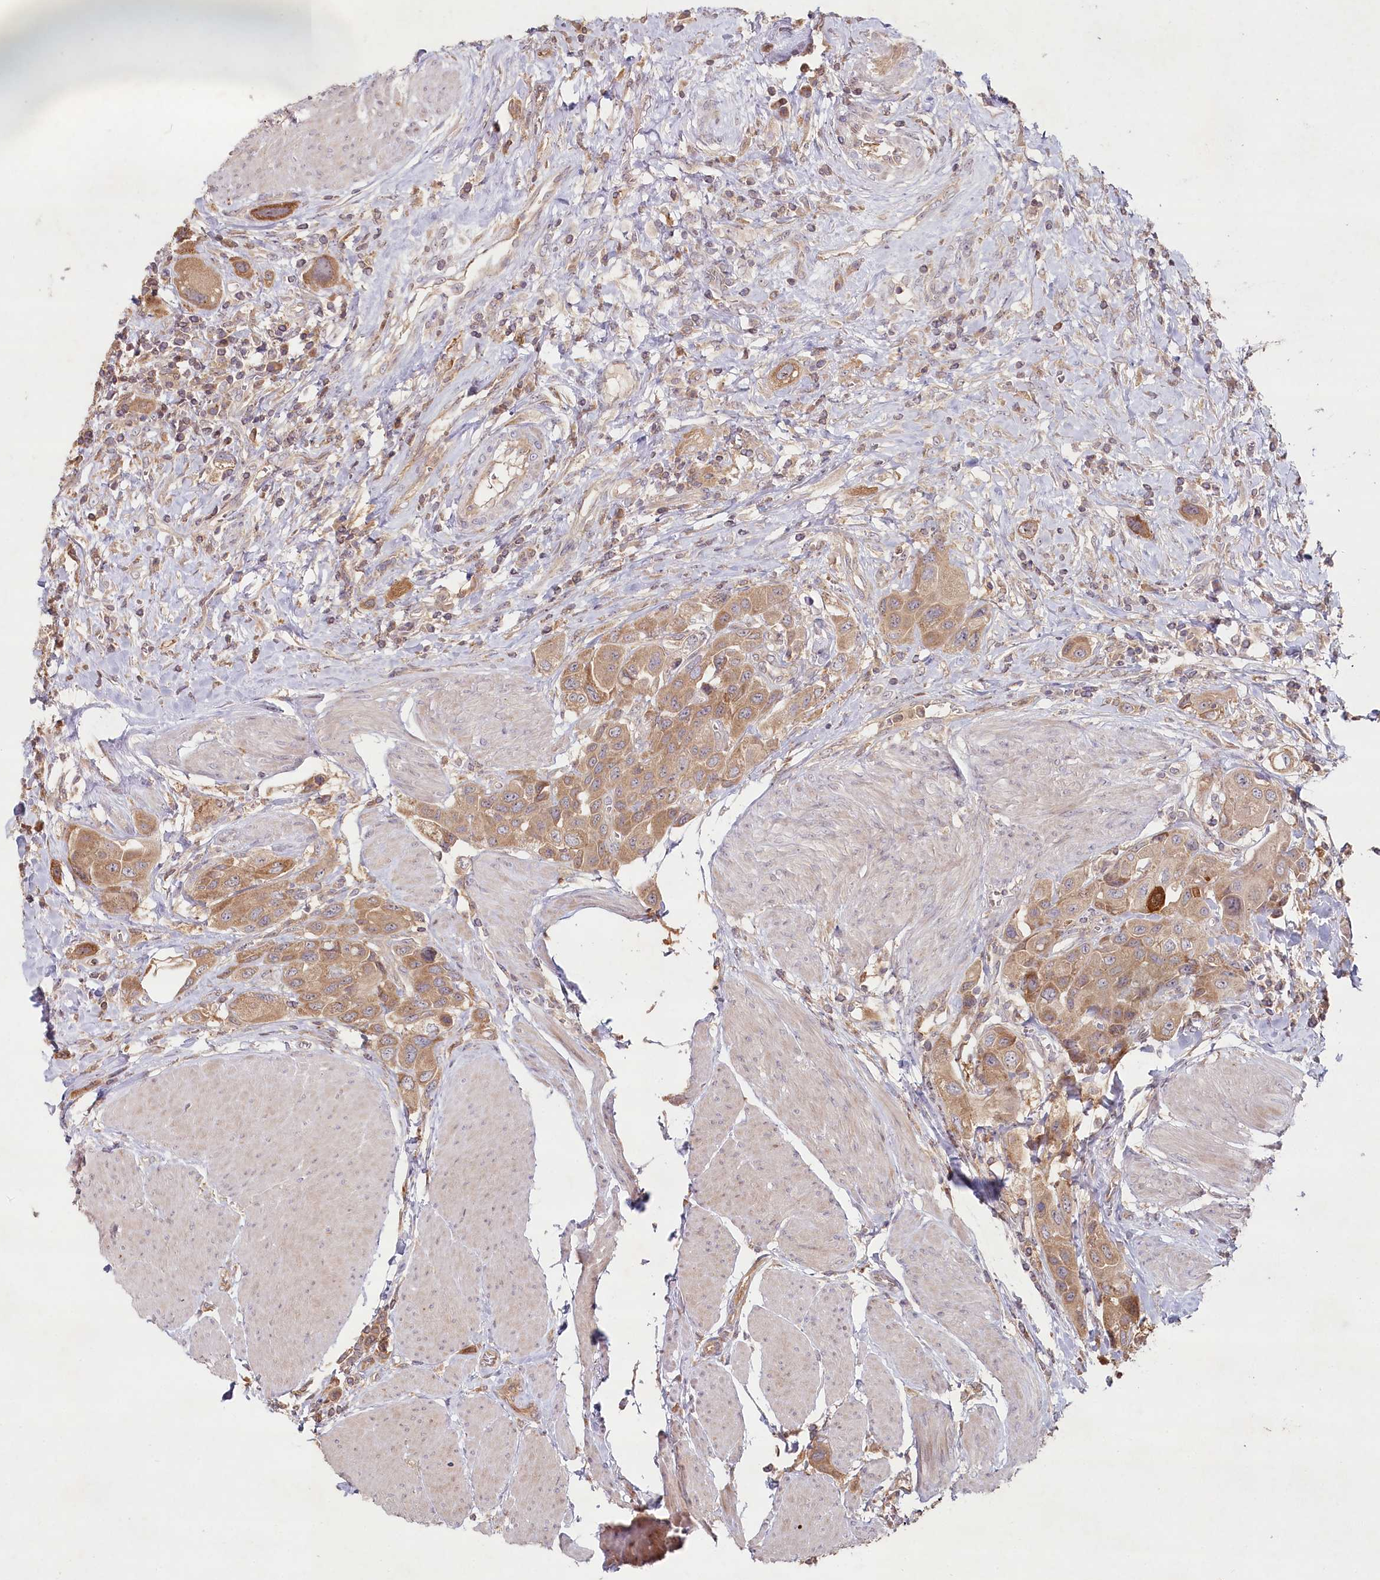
{"staining": {"intensity": "moderate", "quantity": ">75%", "location": "cytoplasmic/membranous"}, "tissue": "urothelial cancer", "cell_type": "Tumor cells", "image_type": "cancer", "snomed": [{"axis": "morphology", "description": "Urothelial carcinoma, High grade"}, {"axis": "topography", "description": "Urinary bladder"}], "caption": "Protein staining demonstrates moderate cytoplasmic/membranous expression in approximately >75% of tumor cells in urothelial carcinoma (high-grade).", "gene": "HAL", "patient": {"sex": "male", "age": 50}}